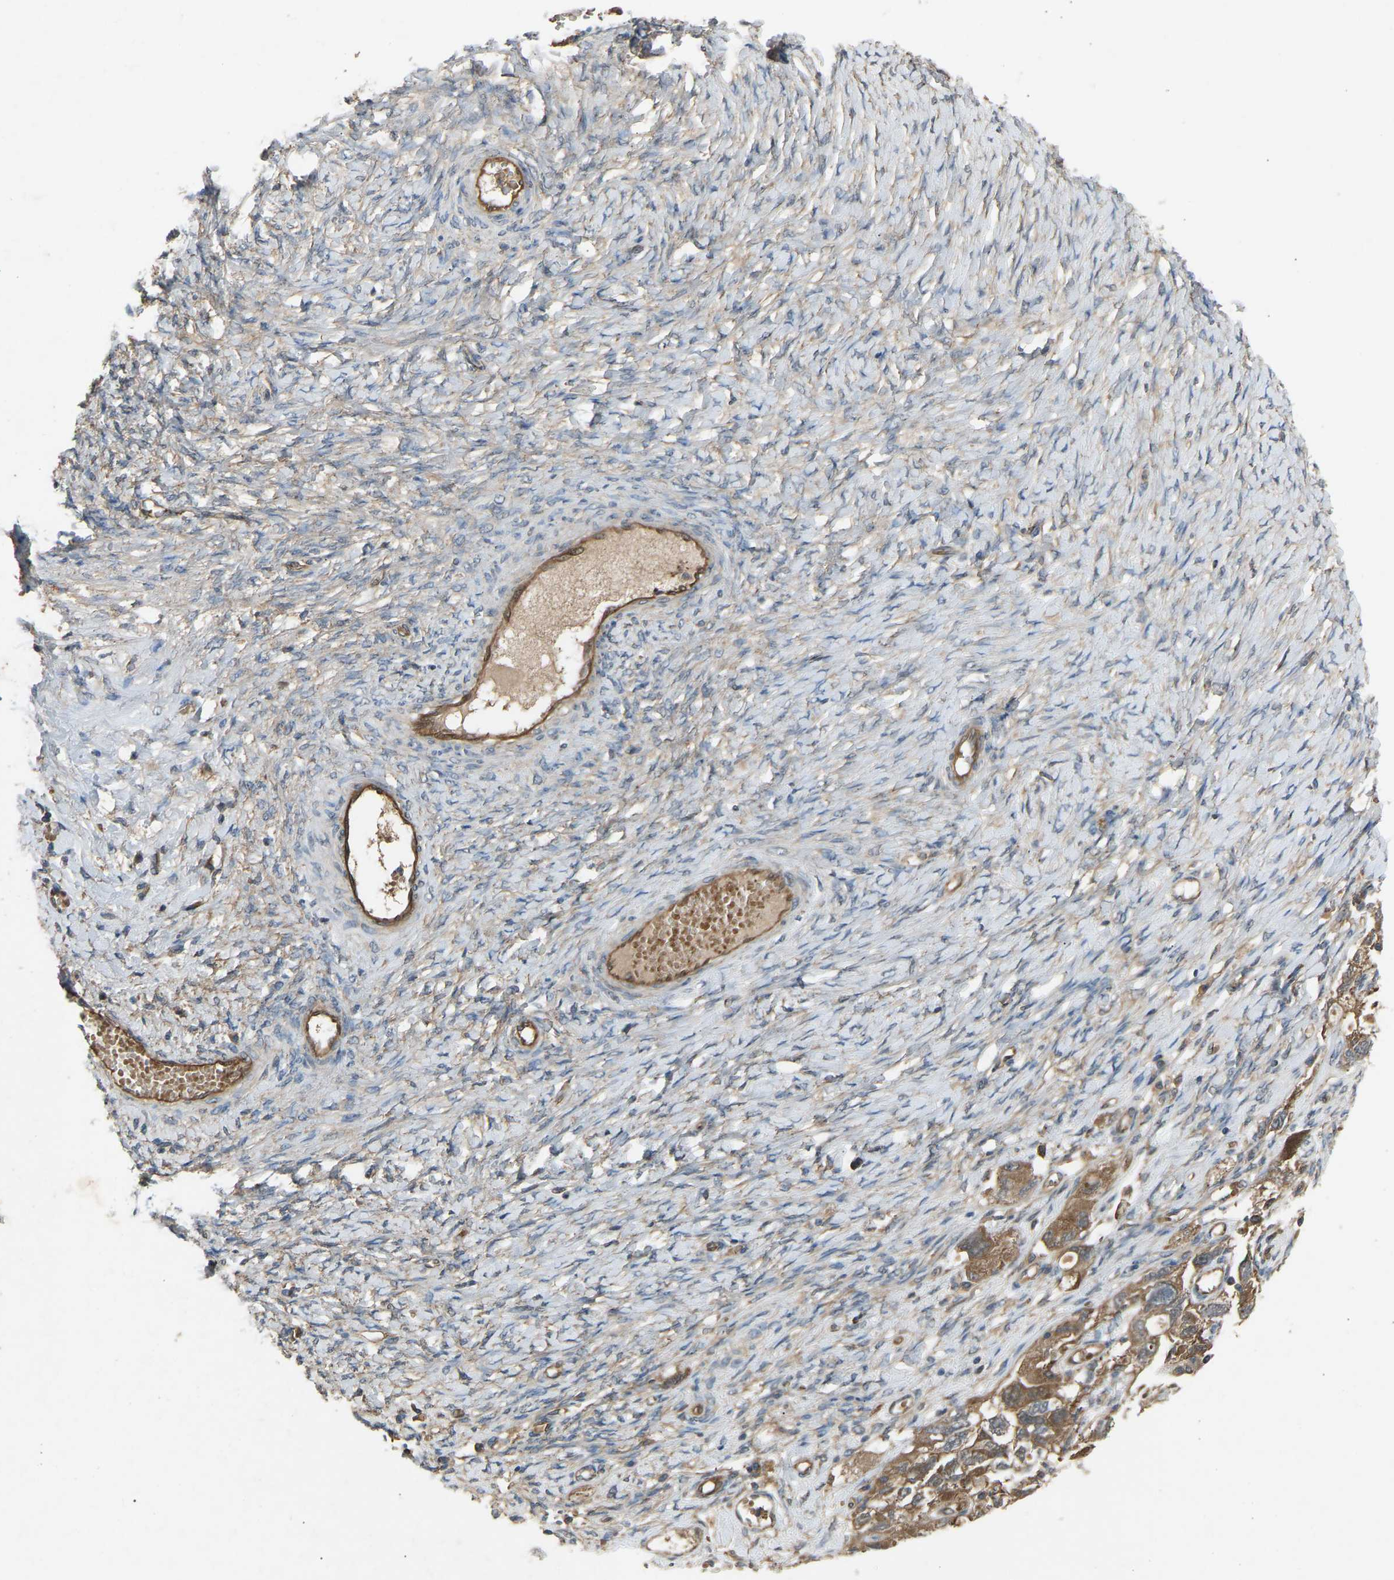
{"staining": {"intensity": "moderate", "quantity": ">75%", "location": "cytoplasmic/membranous"}, "tissue": "ovarian cancer", "cell_type": "Tumor cells", "image_type": "cancer", "snomed": [{"axis": "morphology", "description": "Carcinoma, NOS"}, {"axis": "morphology", "description": "Cystadenocarcinoma, serous, NOS"}, {"axis": "topography", "description": "Ovary"}], "caption": "Protein expression analysis of human ovarian cancer reveals moderate cytoplasmic/membranous expression in approximately >75% of tumor cells.", "gene": "GAS2L1", "patient": {"sex": "female", "age": 69}}